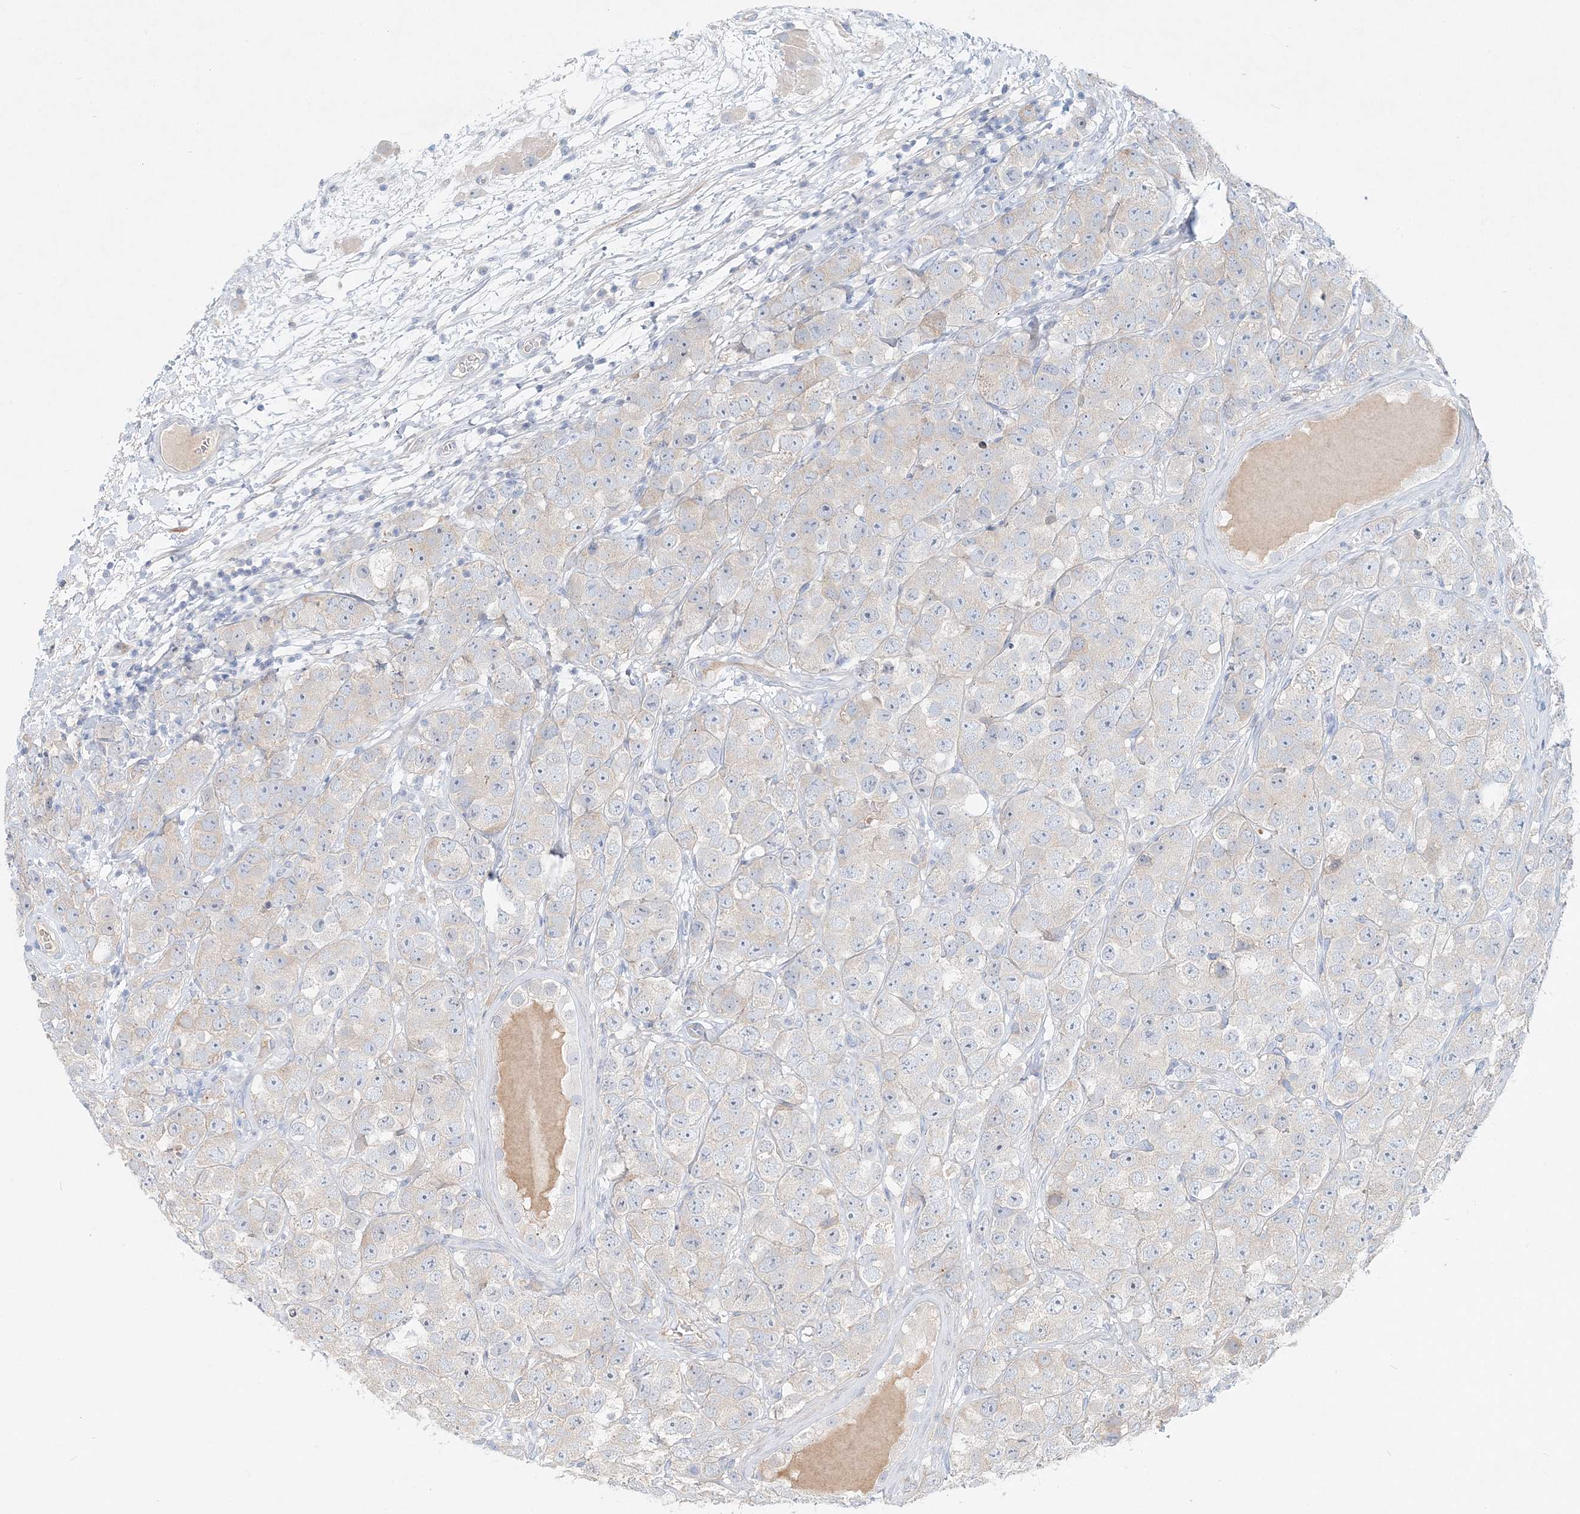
{"staining": {"intensity": "negative", "quantity": "none", "location": "none"}, "tissue": "testis cancer", "cell_type": "Tumor cells", "image_type": "cancer", "snomed": [{"axis": "morphology", "description": "Seminoma, NOS"}, {"axis": "topography", "description": "Testis"}], "caption": "Protein analysis of seminoma (testis) exhibits no significant expression in tumor cells.", "gene": "DNAH5", "patient": {"sex": "male", "age": 28}}